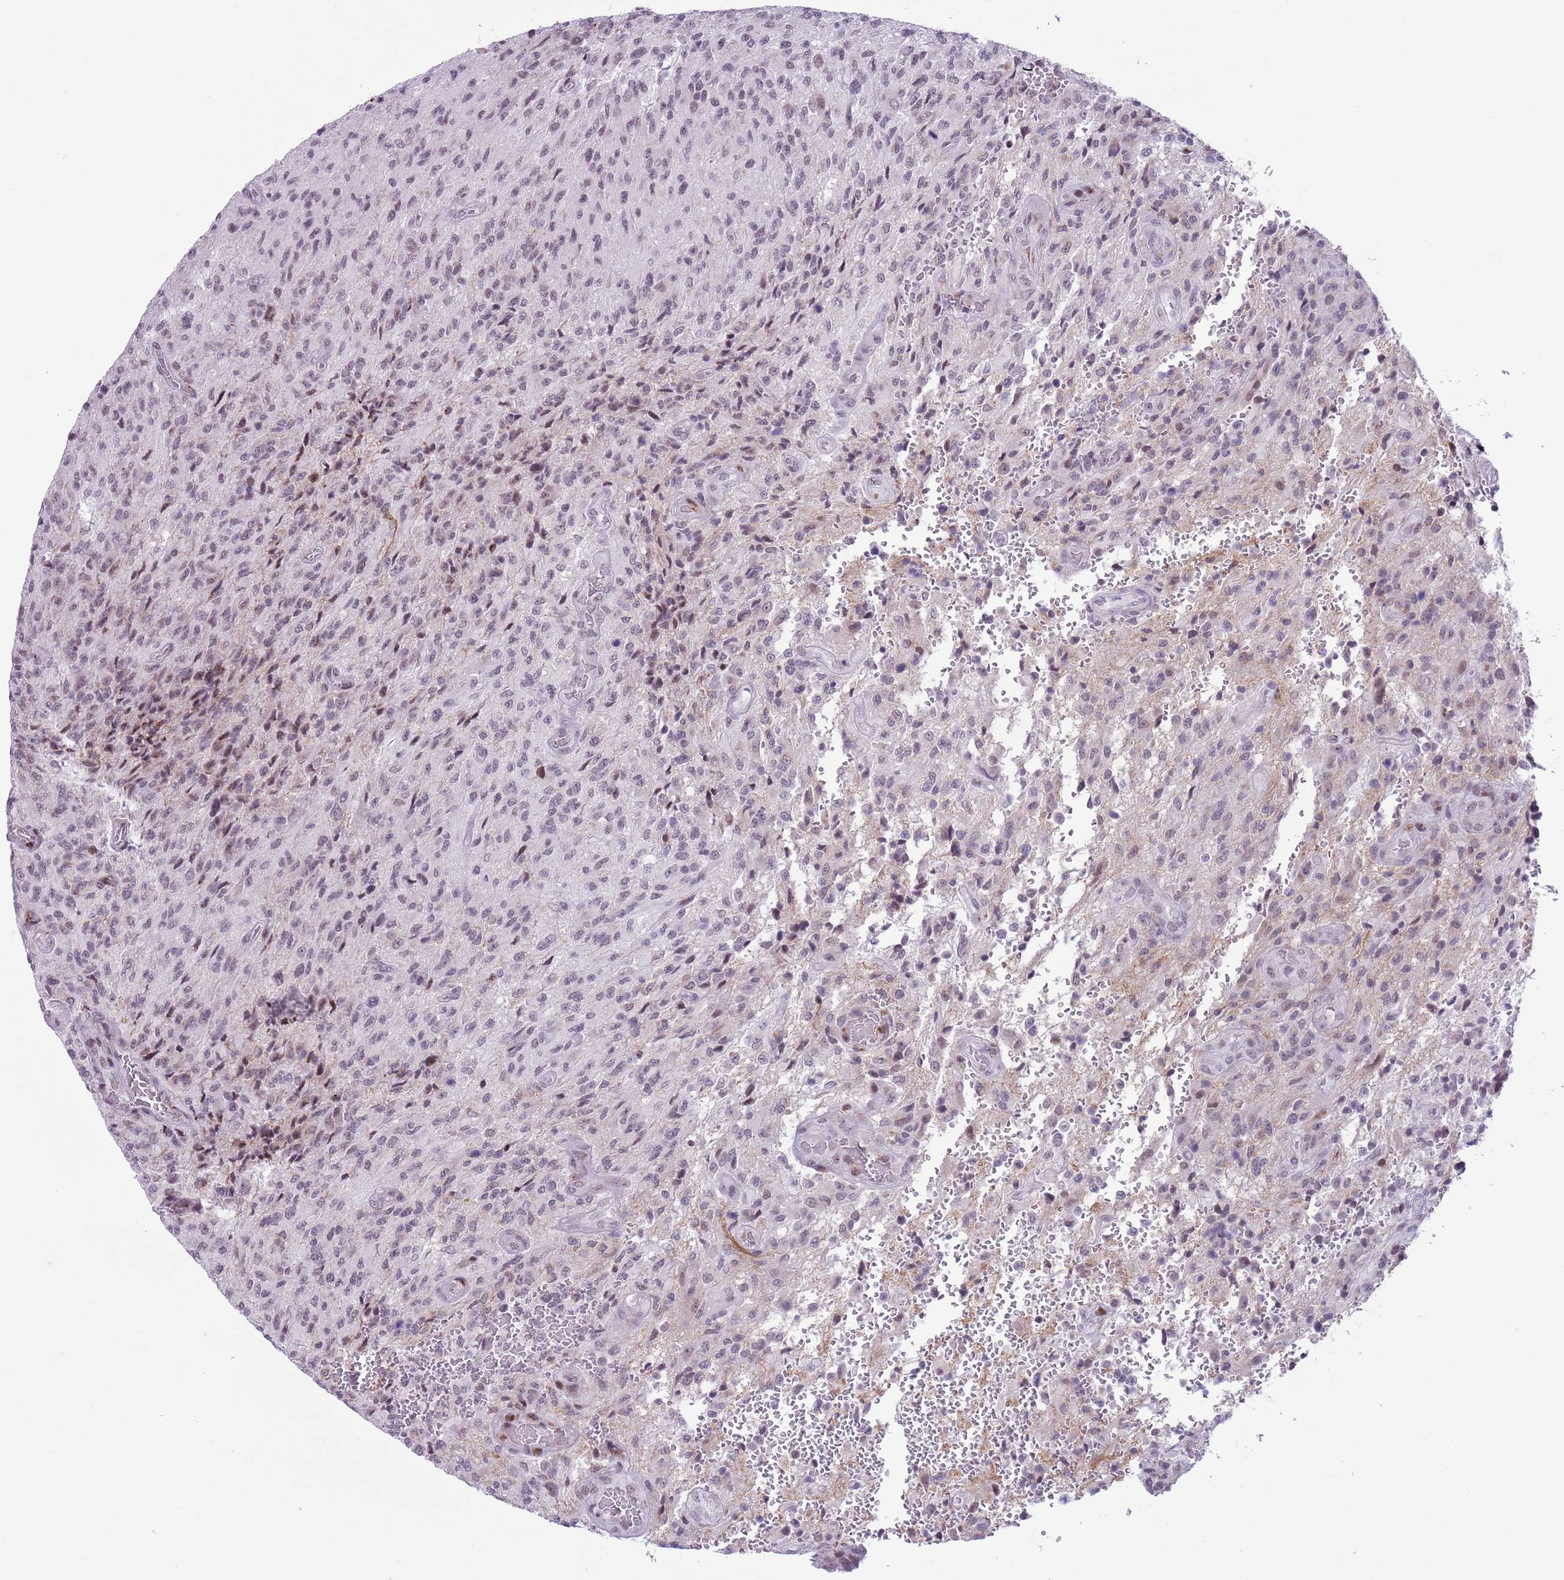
{"staining": {"intensity": "weak", "quantity": "25%-75%", "location": "nuclear"}, "tissue": "glioma", "cell_type": "Tumor cells", "image_type": "cancer", "snomed": [{"axis": "morphology", "description": "Normal tissue, NOS"}, {"axis": "morphology", "description": "Glioma, malignant, High grade"}, {"axis": "topography", "description": "Cerebral cortex"}], "caption": "Immunohistochemistry image of human glioma stained for a protein (brown), which exhibits low levels of weak nuclear expression in about 25%-75% of tumor cells.", "gene": "ZNF576", "patient": {"sex": "male", "age": 56}}